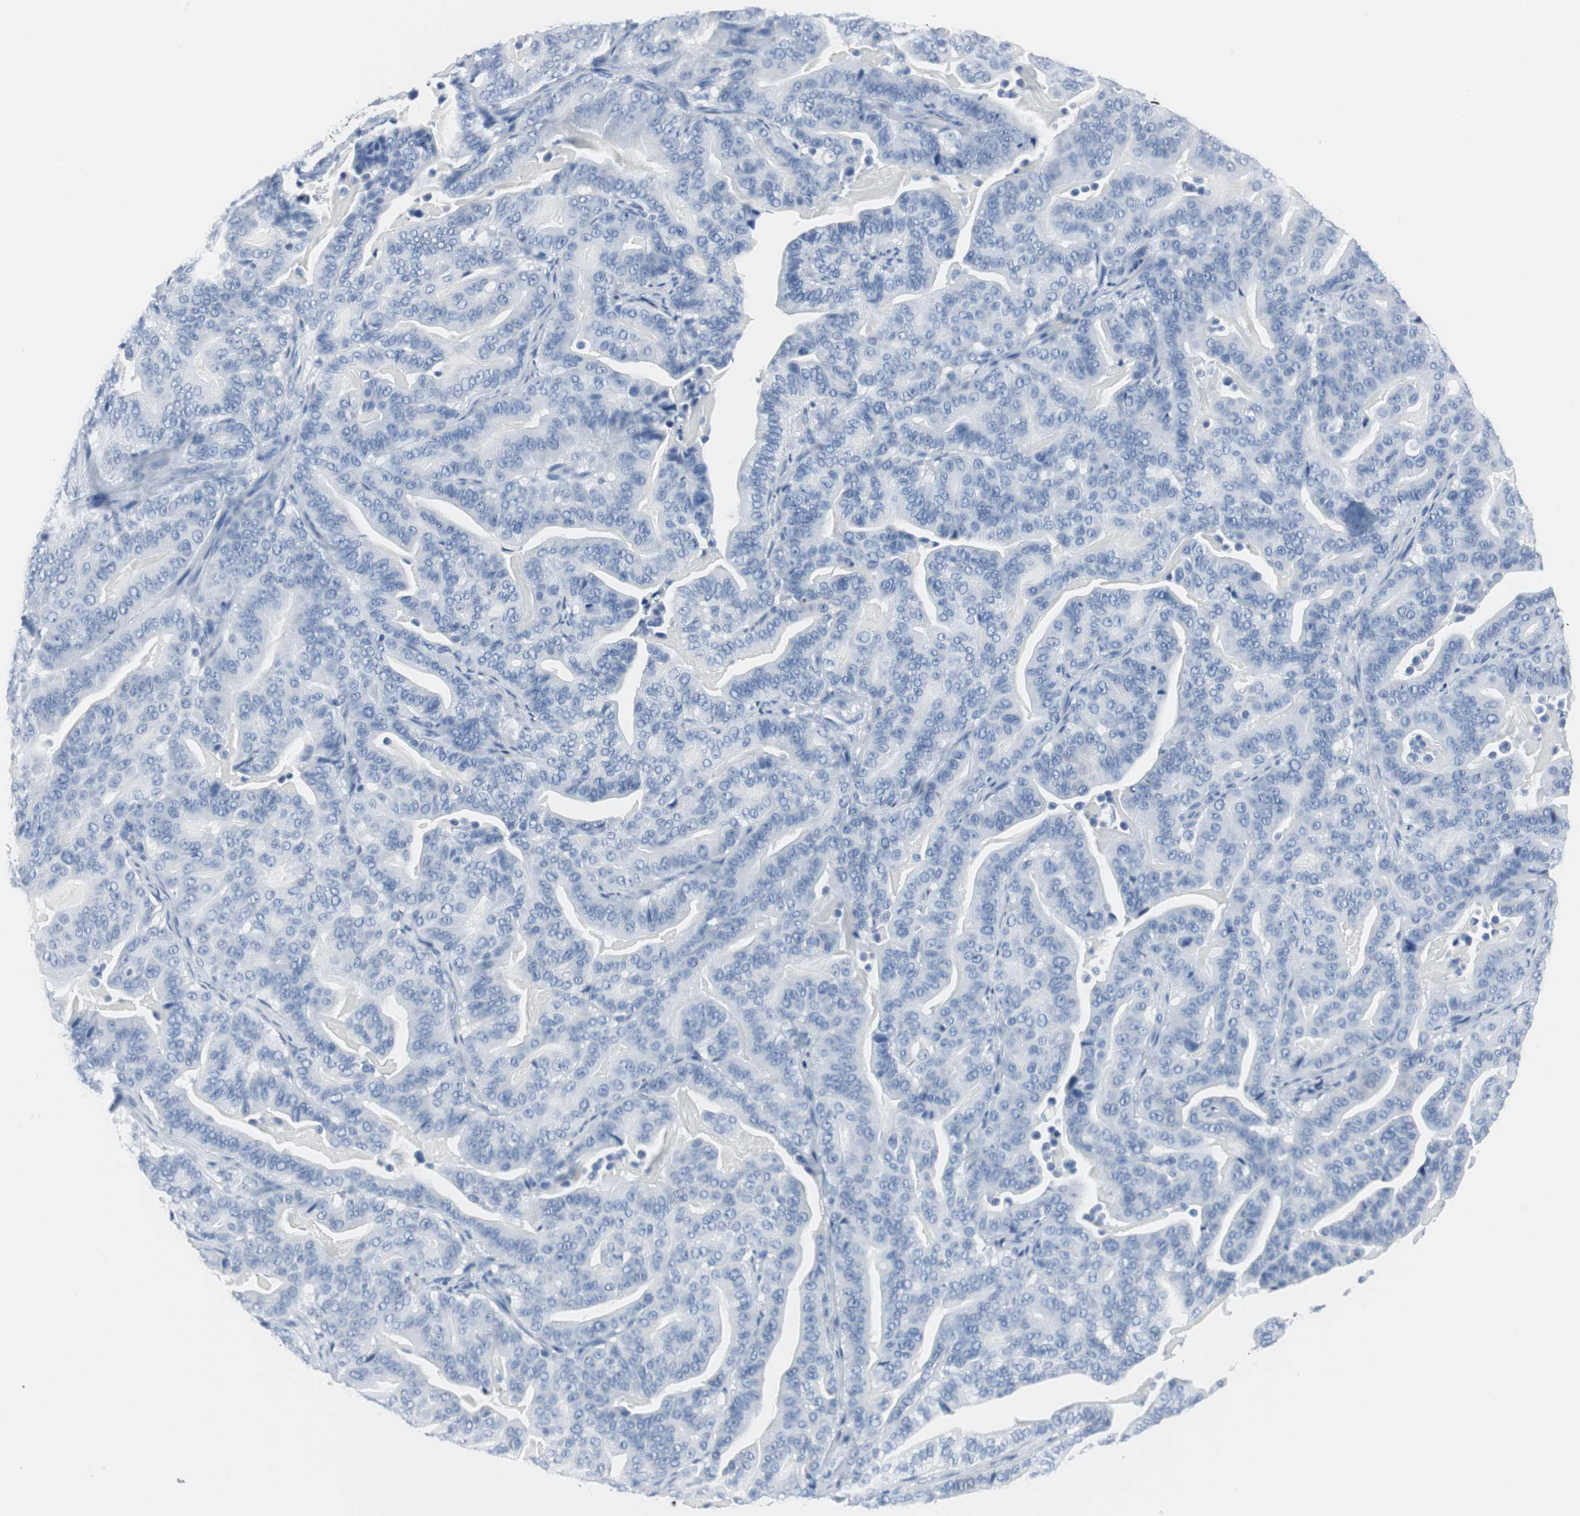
{"staining": {"intensity": "negative", "quantity": "none", "location": "none"}, "tissue": "pancreatic cancer", "cell_type": "Tumor cells", "image_type": "cancer", "snomed": [{"axis": "morphology", "description": "Adenocarcinoma, NOS"}, {"axis": "topography", "description": "Pancreas"}], "caption": "An image of adenocarcinoma (pancreatic) stained for a protein reveals no brown staining in tumor cells.", "gene": "GAP43", "patient": {"sex": "male", "age": 63}}